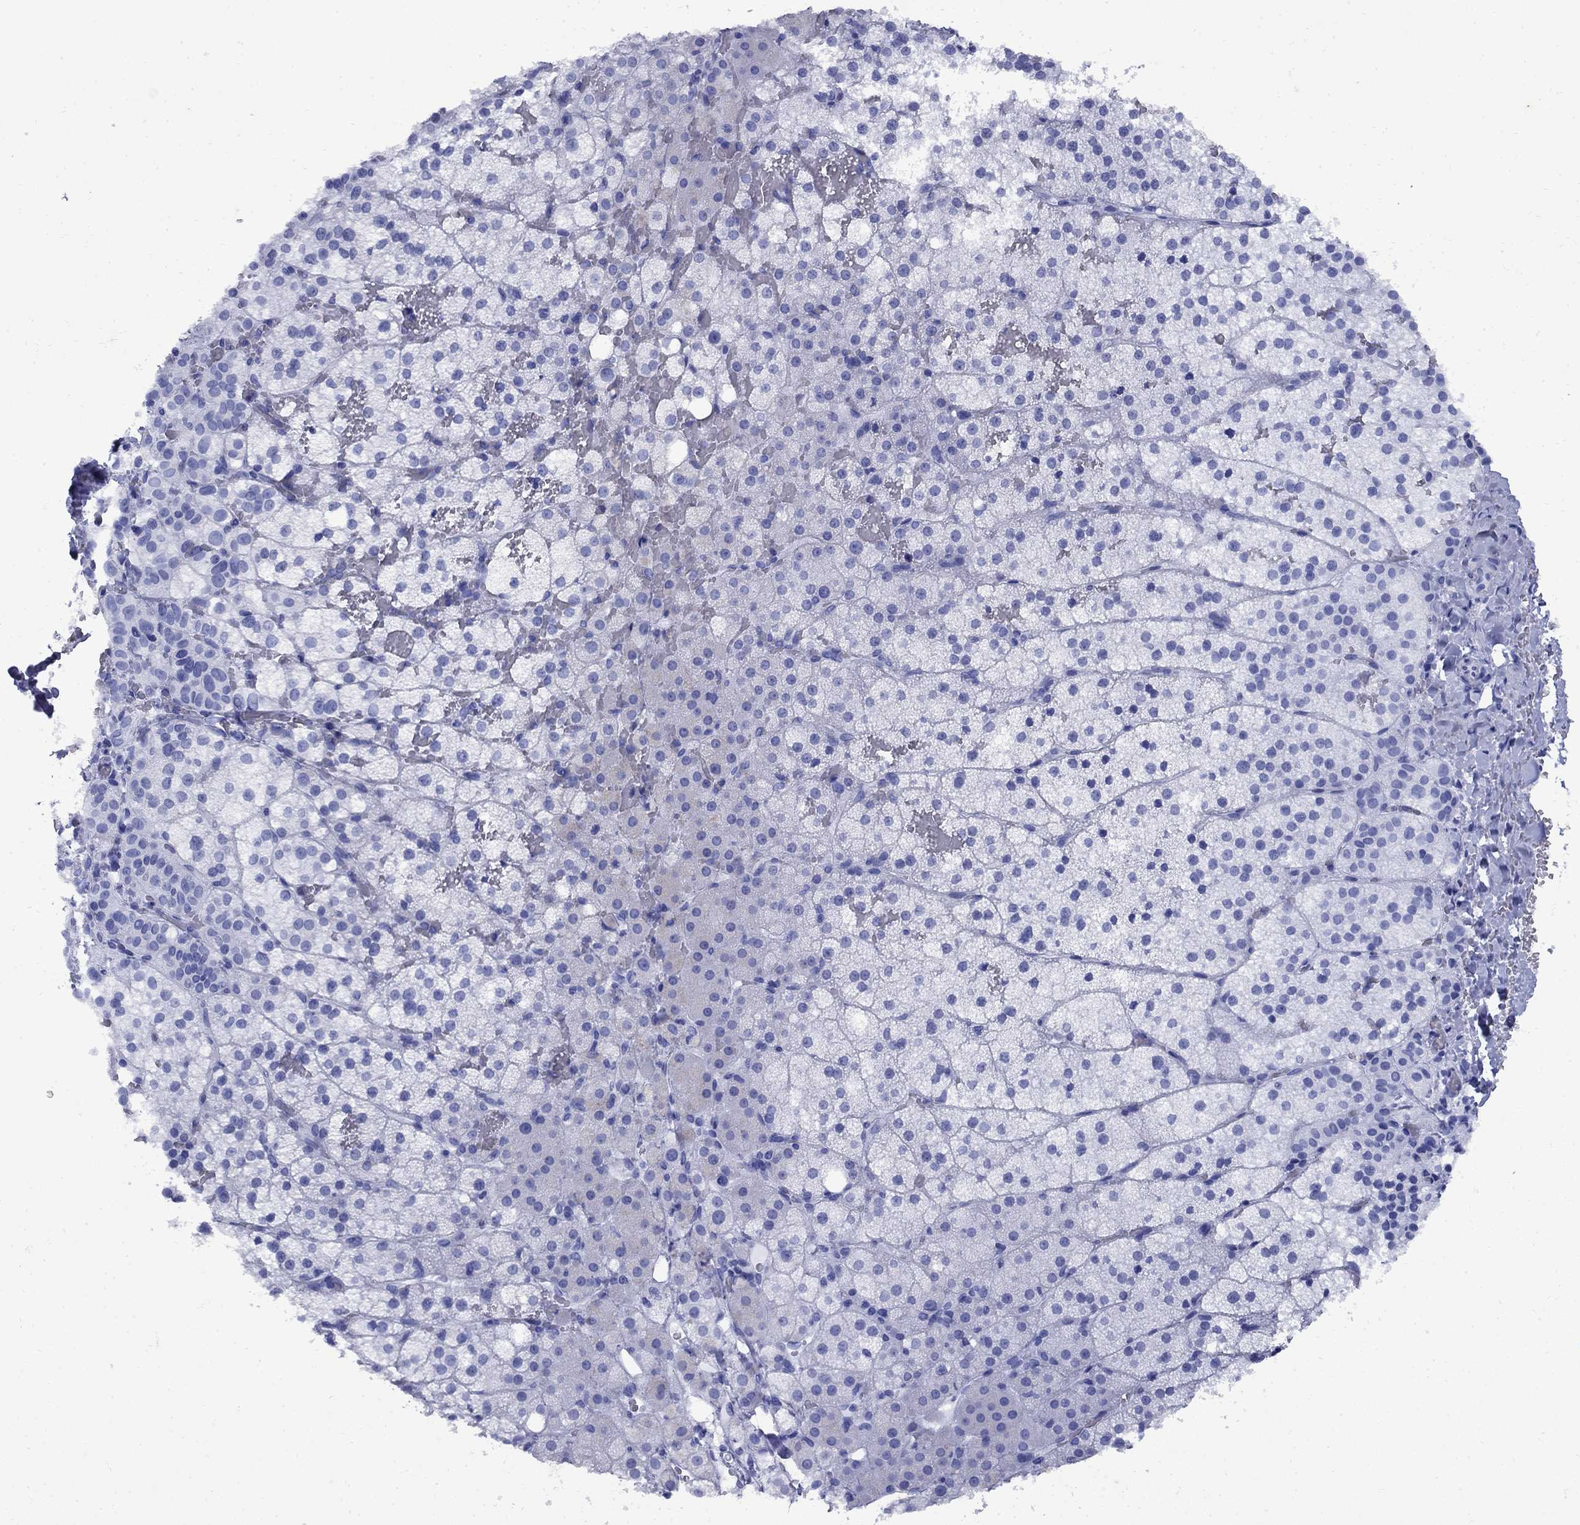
{"staining": {"intensity": "negative", "quantity": "none", "location": "none"}, "tissue": "adrenal gland", "cell_type": "Glandular cells", "image_type": "normal", "snomed": [{"axis": "morphology", "description": "Normal tissue, NOS"}, {"axis": "topography", "description": "Adrenal gland"}], "caption": "This is a photomicrograph of immunohistochemistry staining of normal adrenal gland, which shows no staining in glandular cells. The staining was performed using DAB to visualize the protein expression in brown, while the nuclei were stained in blue with hematoxylin (Magnification: 20x).", "gene": "CD1A", "patient": {"sex": "male", "age": 53}}